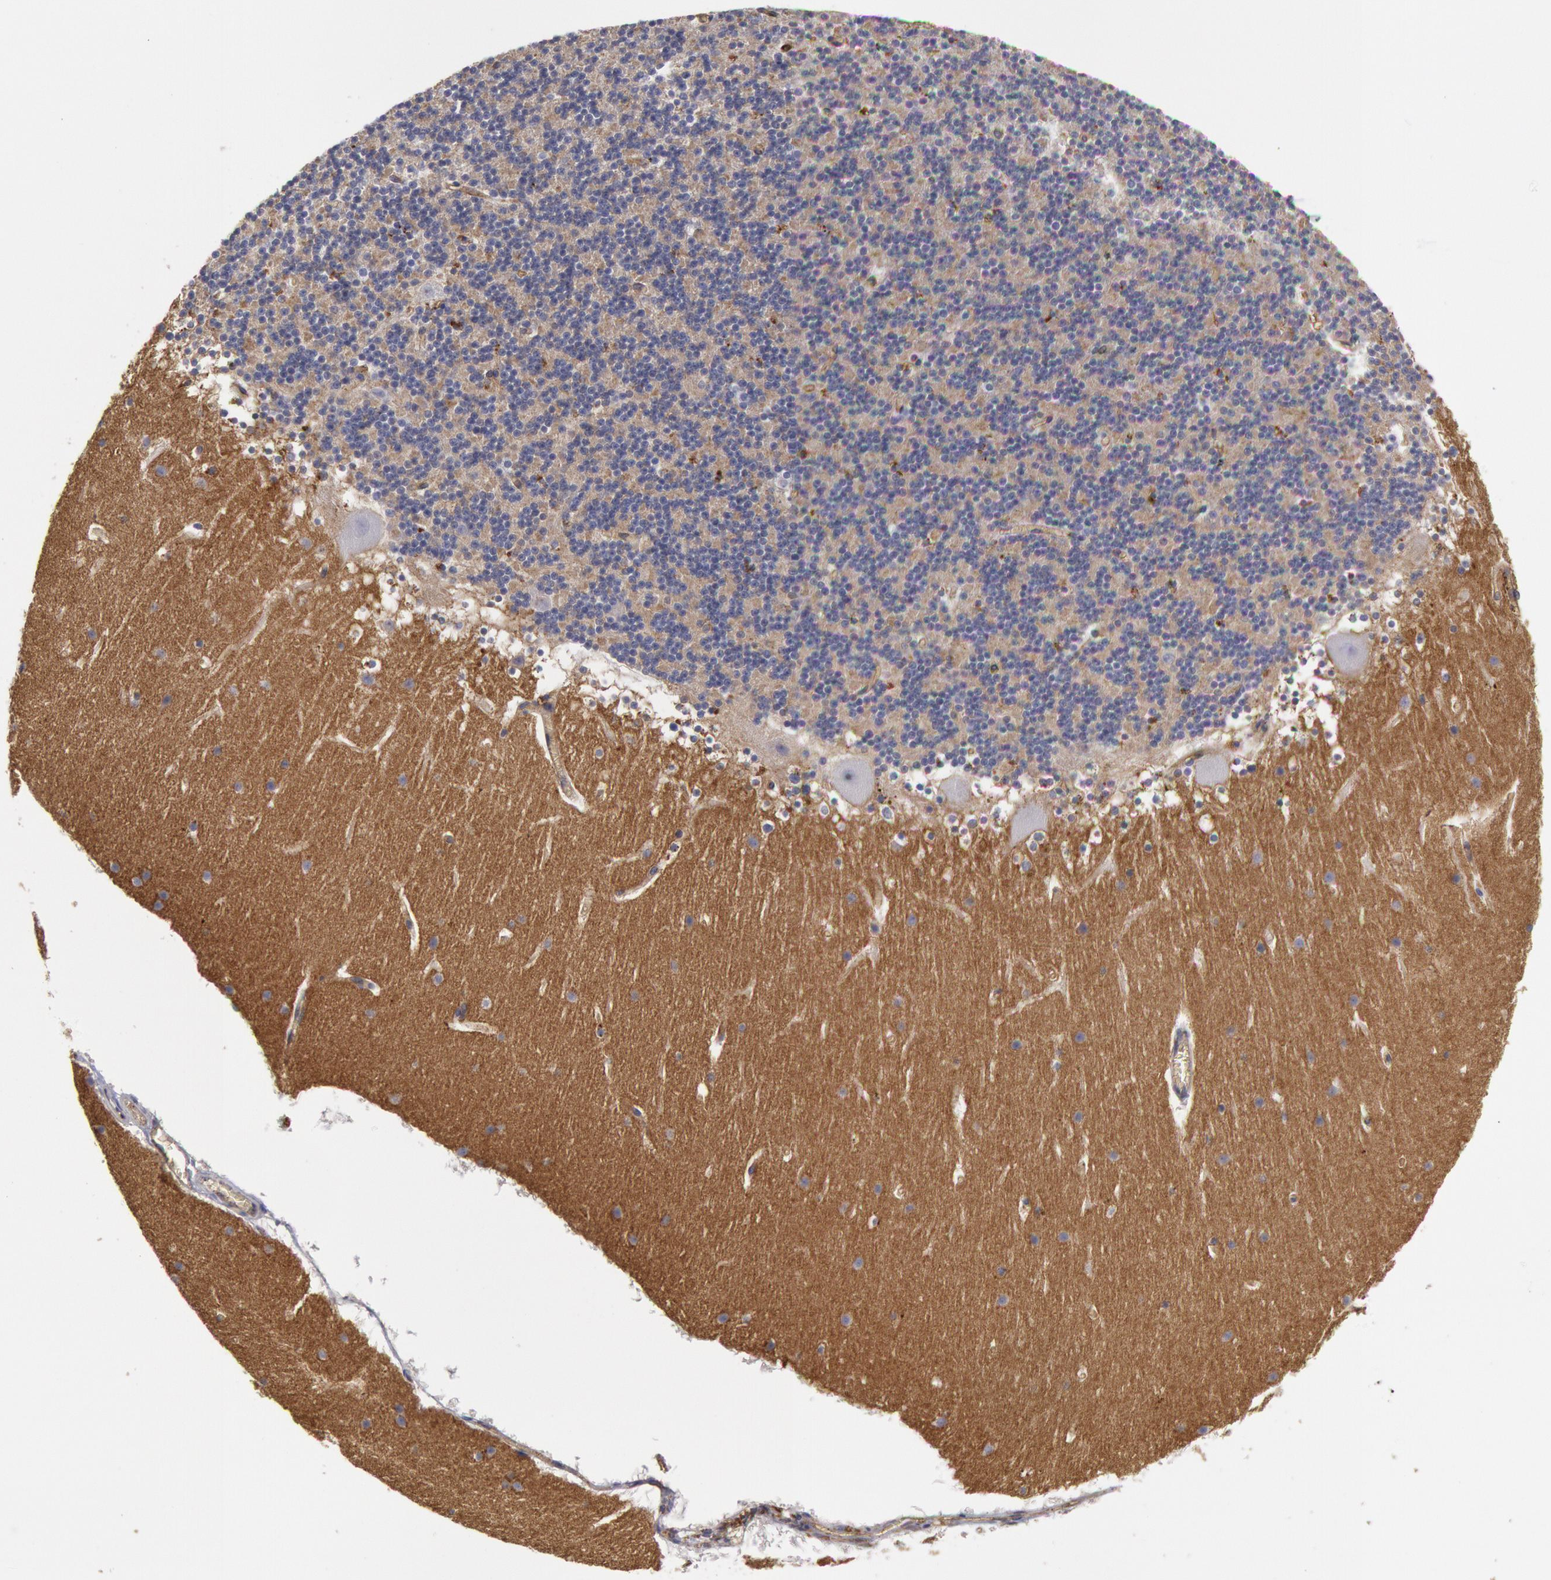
{"staining": {"intensity": "negative", "quantity": "none", "location": "none"}, "tissue": "cerebellum", "cell_type": "Cells in granular layer", "image_type": "normal", "snomed": [{"axis": "morphology", "description": "Normal tissue, NOS"}, {"axis": "topography", "description": "Cerebellum"}], "caption": "Micrograph shows no protein expression in cells in granular layer of unremarkable cerebellum. (DAB (3,3'-diaminobenzidine) immunohistochemistry (IHC), high magnification).", "gene": "FLOT1", "patient": {"sex": "male", "age": 45}}